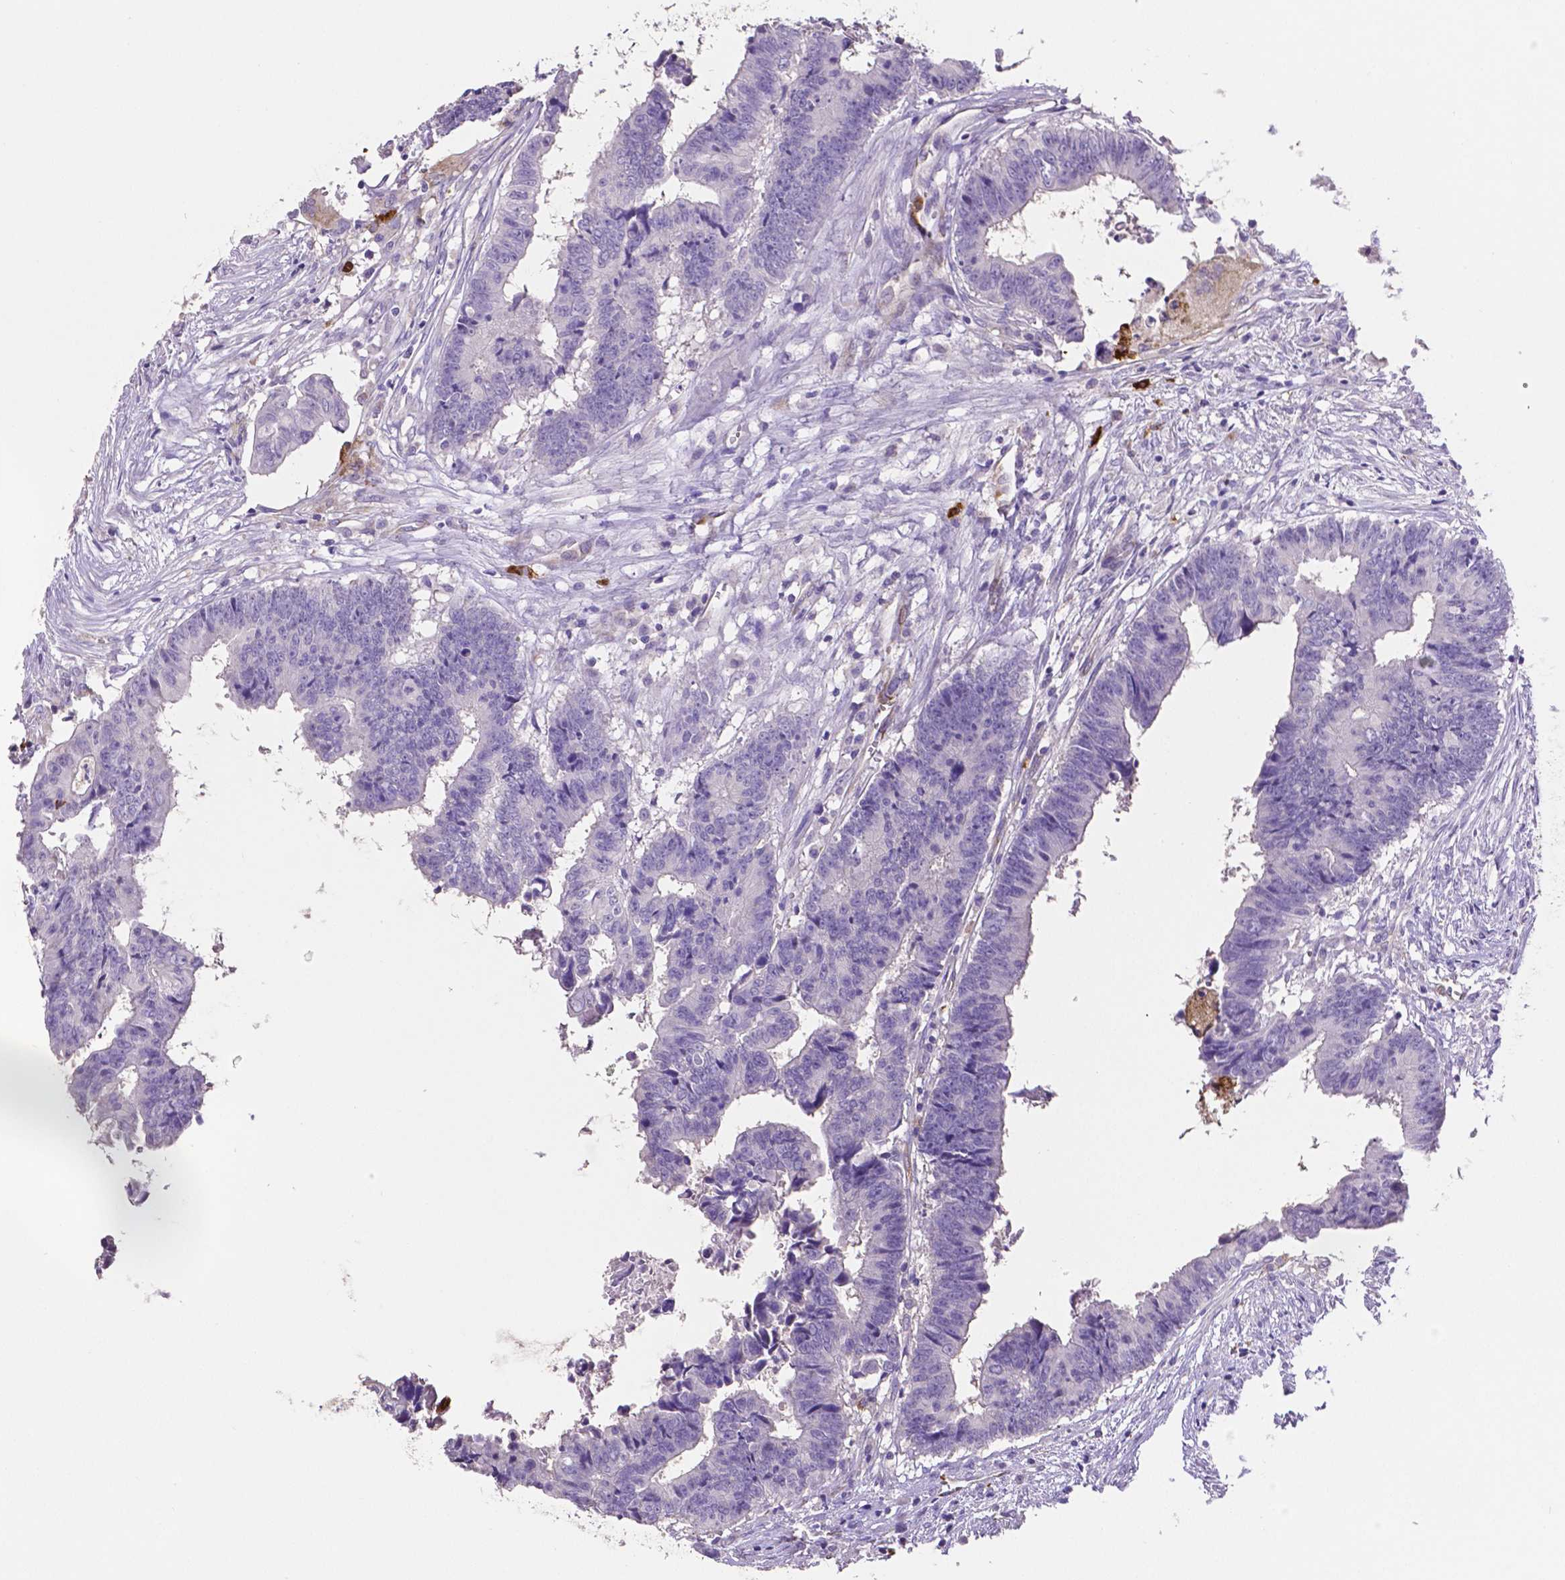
{"staining": {"intensity": "negative", "quantity": "none", "location": "none"}, "tissue": "colorectal cancer", "cell_type": "Tumor cells", "image_type": "cancer", "snomed": [{"axis": "morphology", "description": "Adenocarcinoma, NOS"}, {"axis": "topography", "description": "Colon"}], "caption": "Tumor cells are negative for protein expression in human colorectal cancer (adenocarcinoma).", "gene": "MMP9", "patient": {"sex": "female", "age": 82}}